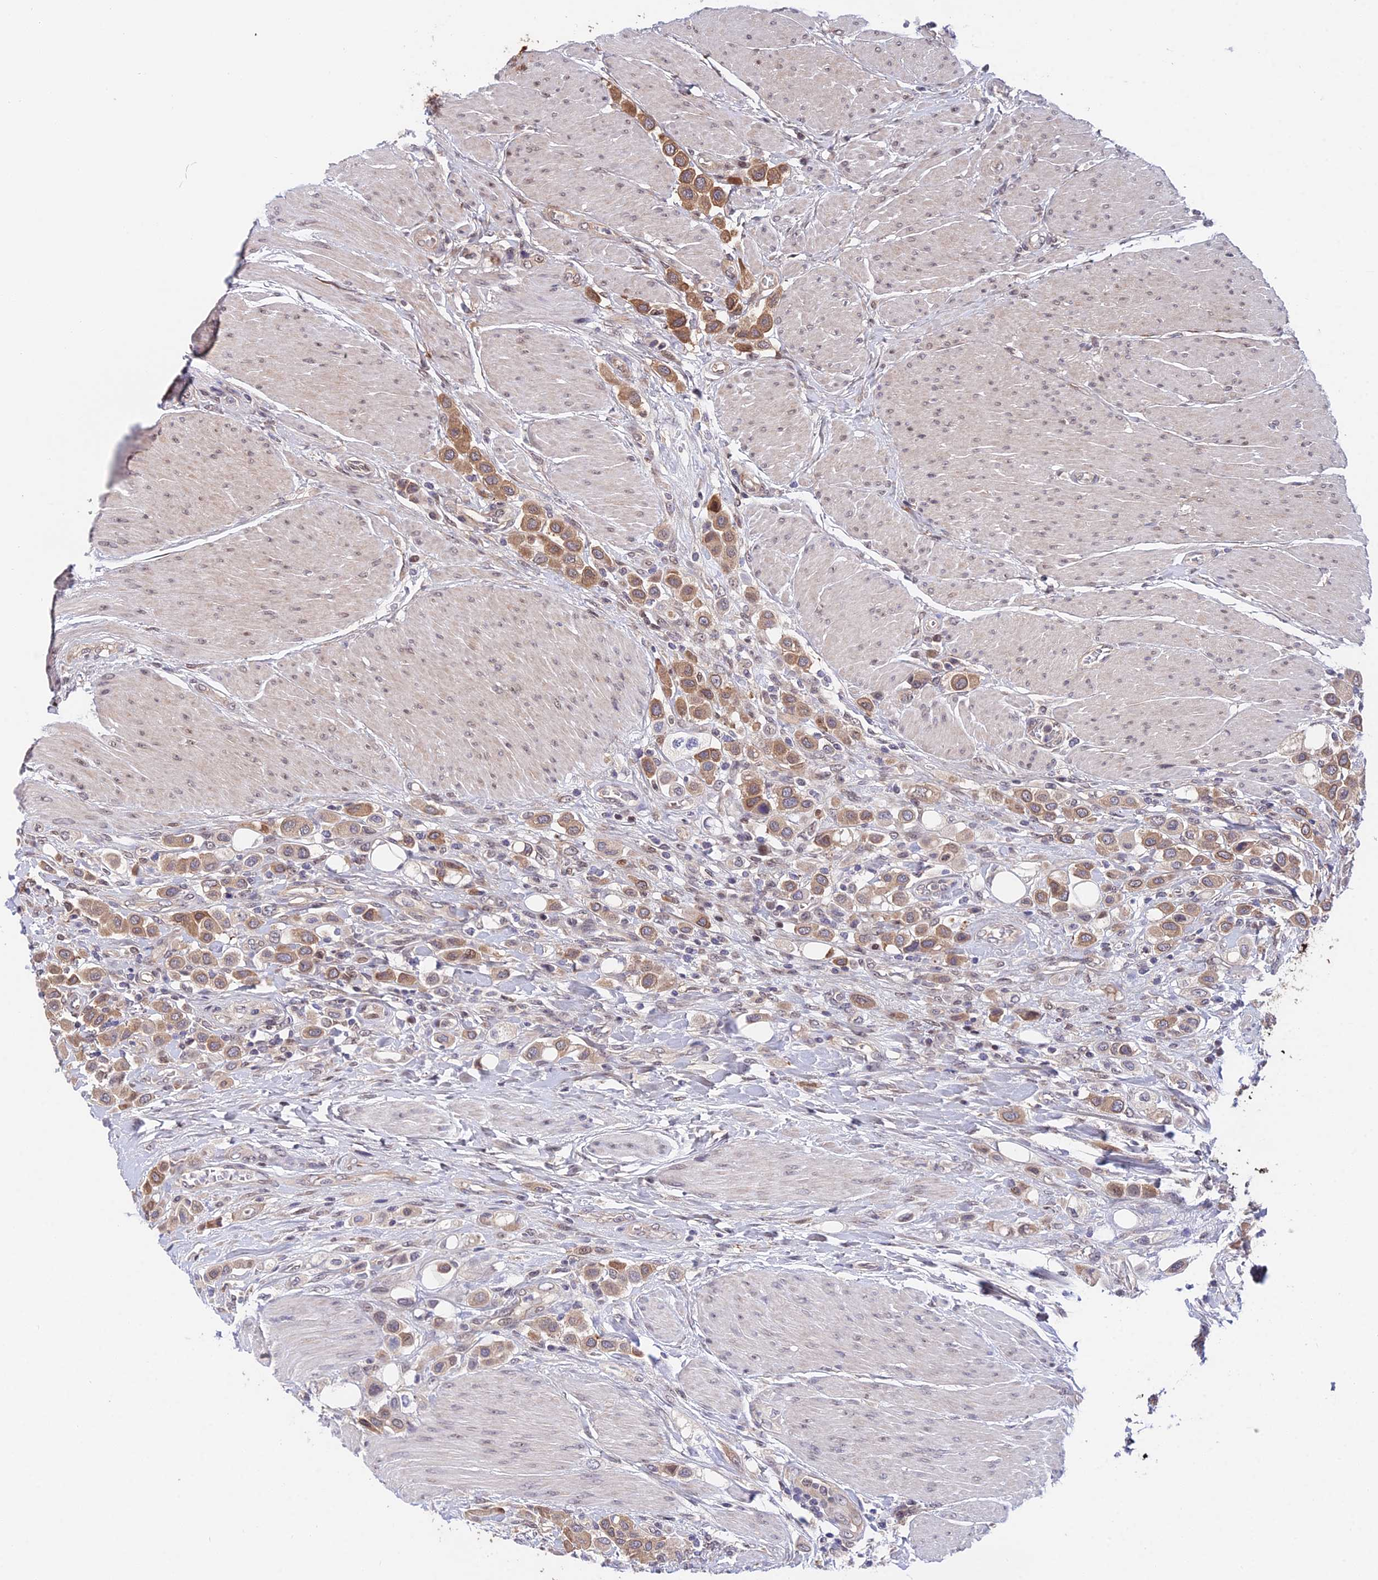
{"staining": {"intensity": "moderate", "quantity": ">75%", "location": "cytoplasmic/membranous"}, "tissue": "urothelial cancer", "cell_type": "Tumor cells", "image_type": "cancer", "snomed": [{"axis": "morphology", "description": "Urothelial carcinoma, High grade"}, {"axis": "topography", "description": "Urinary bladder"}], "caption": "A brown stain shows moderate cytoplasmic/membranous positivity of a protein in urothelial cancer tumor cells.", "gene": "INPP4A", "patient": {"sex": "male", "age": 50}}